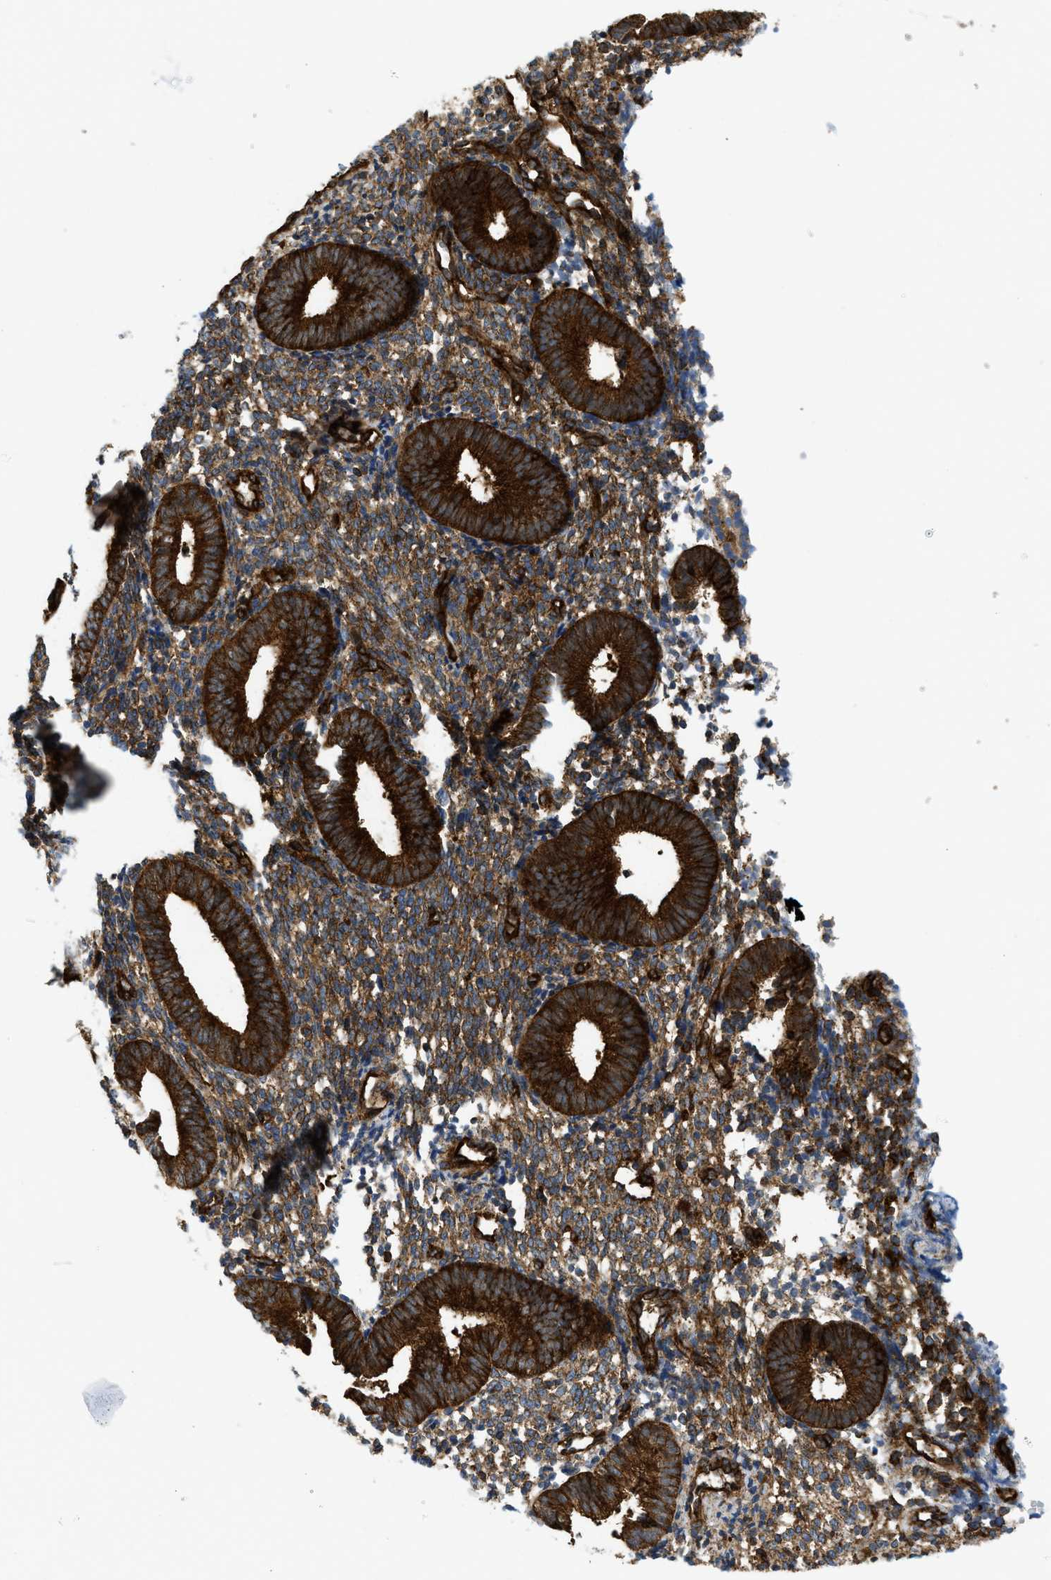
{"staining": {"intensity": "strong", "quantity": "25%-75%", "location": "cytoplasmic/membranous"}, "tissue": "endometrium", "cell_type": "Cells in endometrial stroma", "image_type": "normal", "snomed": [{"axis": "morphology", "description": "Normal tissue, NOS"}, {"axis": "topography", "description": "Uterus"}, {"axis": "topography", "description": "Endometrium"}], "caption": "A brown stain highlights strong cytoplasmic/membranous positivity of a protein in cells in endometrial stroma of unremarkable endometrium.", "gene": "HIP1", "patient": {"sex": "female", "age": 33}}